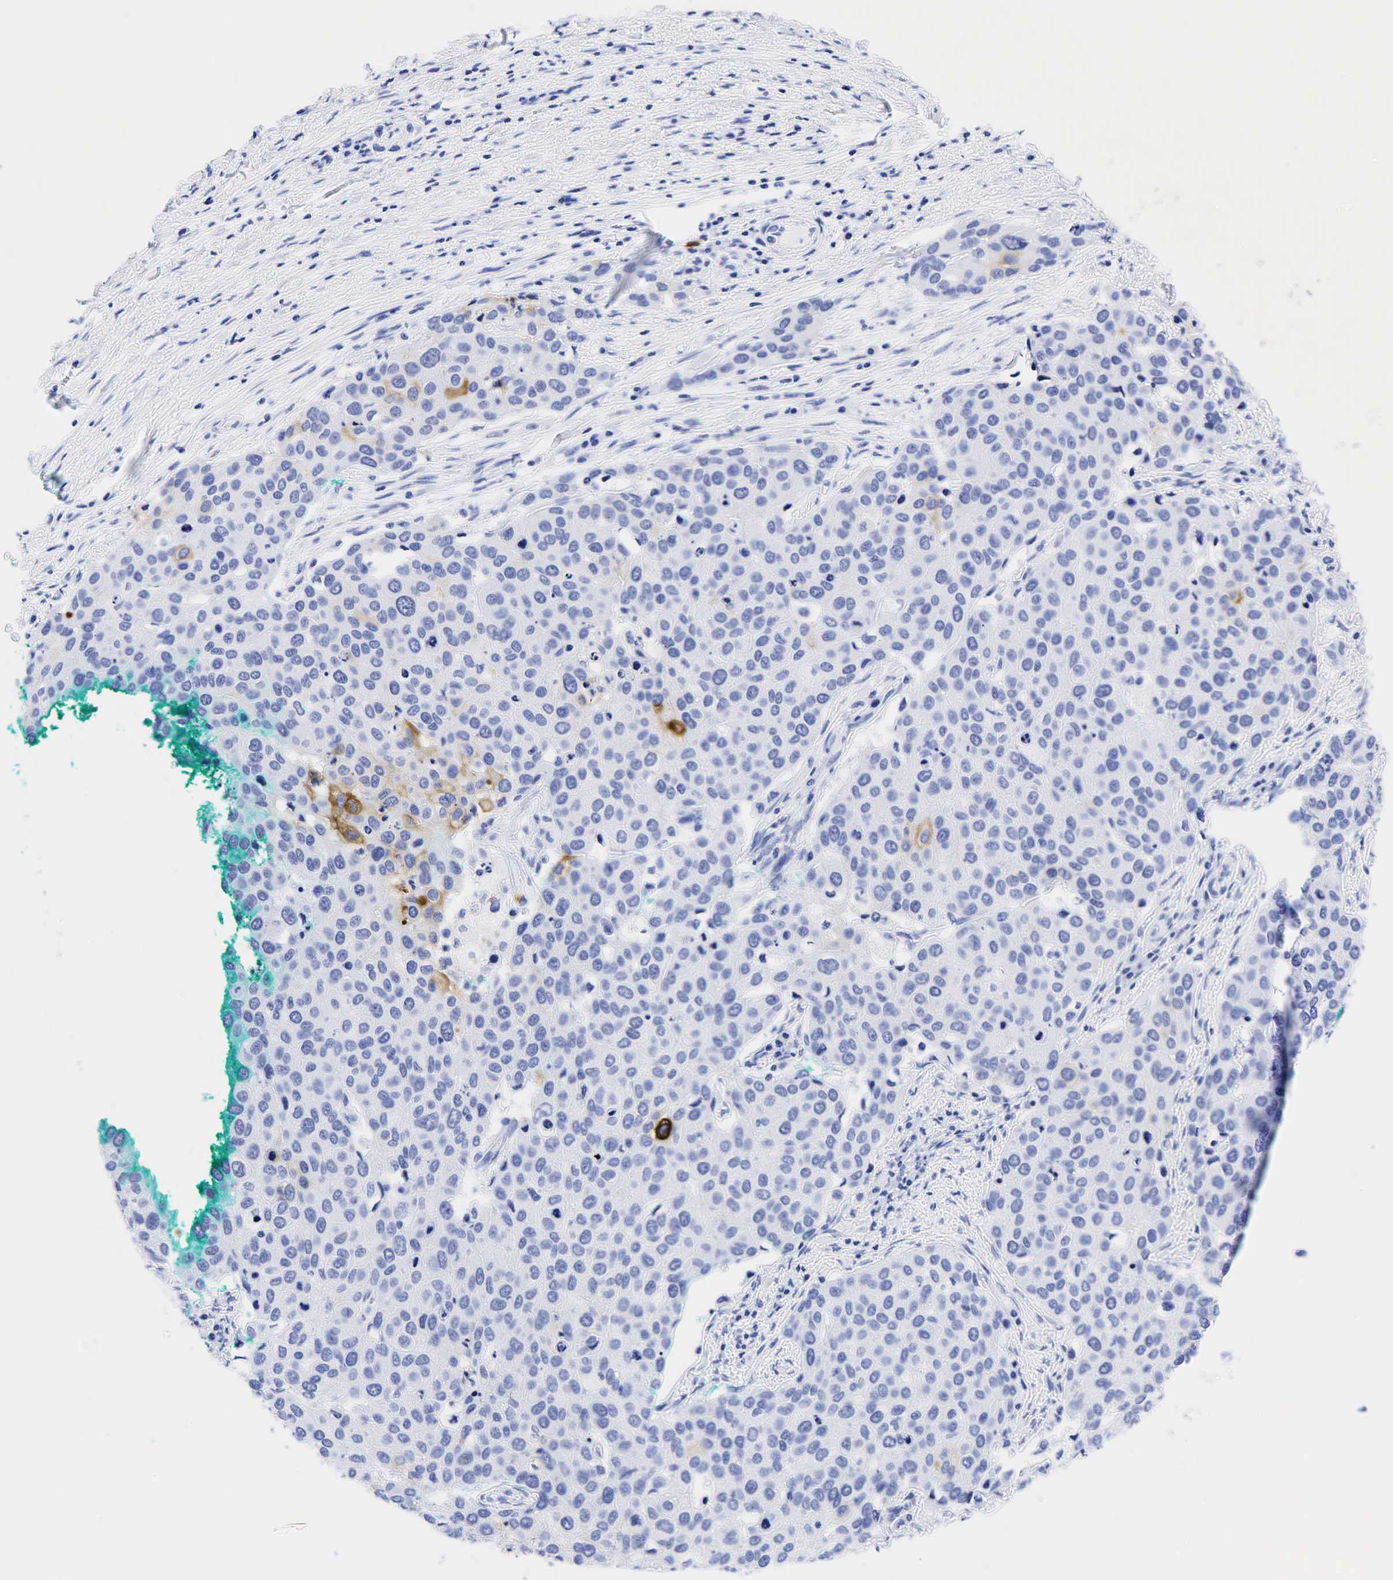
{"staining": {"intensity": "moderate", "quantity": "<25%", "location": "cytoplasmic/membranous"}, "tissue": "cervical cancer", "cell_type": "Tumor cells", "image_type": "cancer", "snomed": [{"axis": "morphology", "description": "Squamous cell carcinoma, NOS"}, {"axis": "topography", "description": "Cervix"}], "caption": "This is a micrograph of immunohistochemistry staining of cervical cancer, which shows moderate positivity in the cytoplasmic/membranous of tumor cells.", "gene": "CEACAM5", "patient": {"sex": "female", "age": 54}}